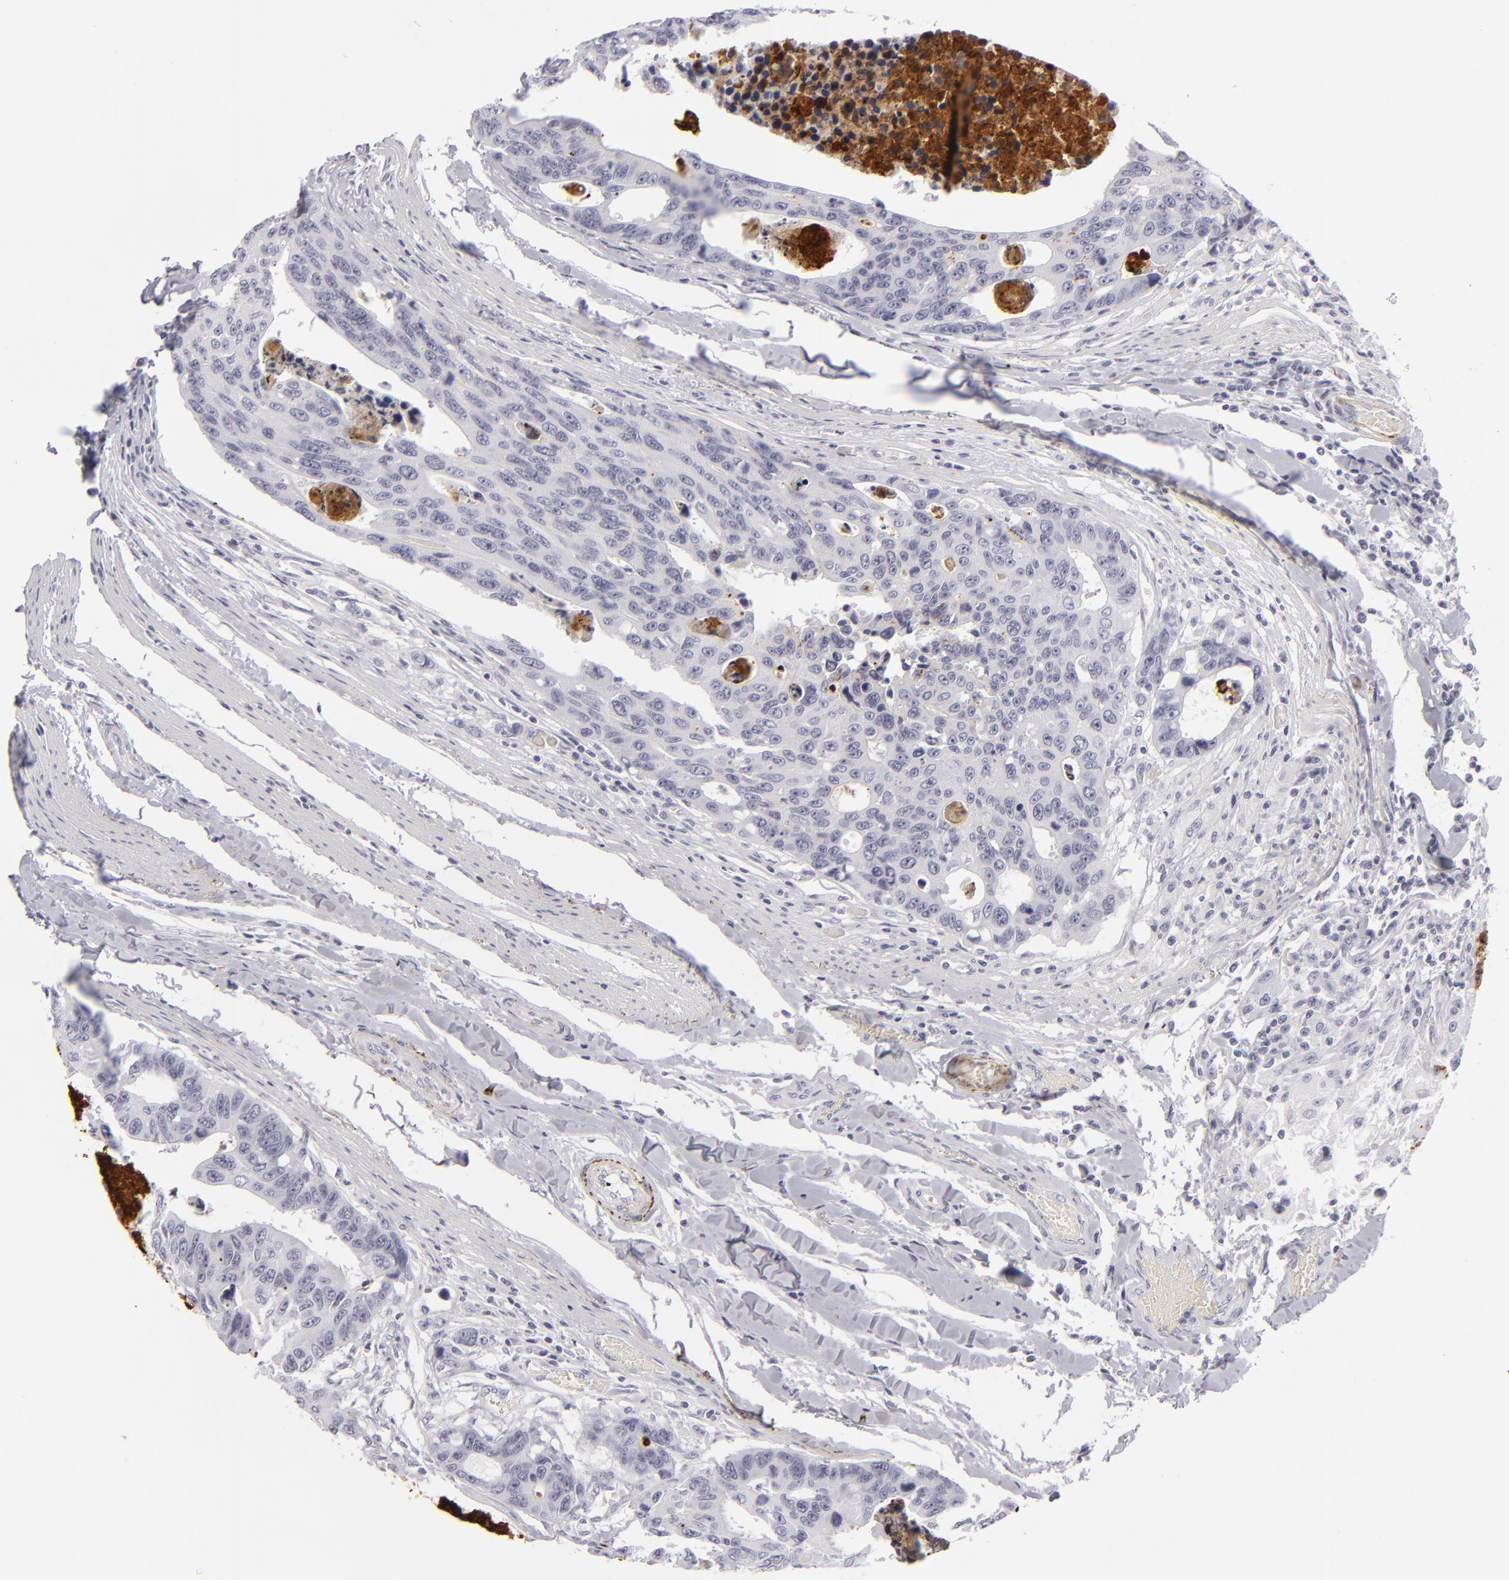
{"staining": {"intensity": "negative", "quantity": "none", "location": "none"}, "tissue": "colorectal cancer", "cell_type": "Tumor cells", "image_type": "cancer", "snomed": [{"axis": "morphology", "description": "Adenocarcinoma, NOS"}, {"axis": "topography", "description": "Colon"}], "caption": "The immunohistochemistry histopathology image has no significant staining in tumor cells of colorectal cancer tissue.", "gene": "C9", "patient": {"sex": "female", "age": 86}}